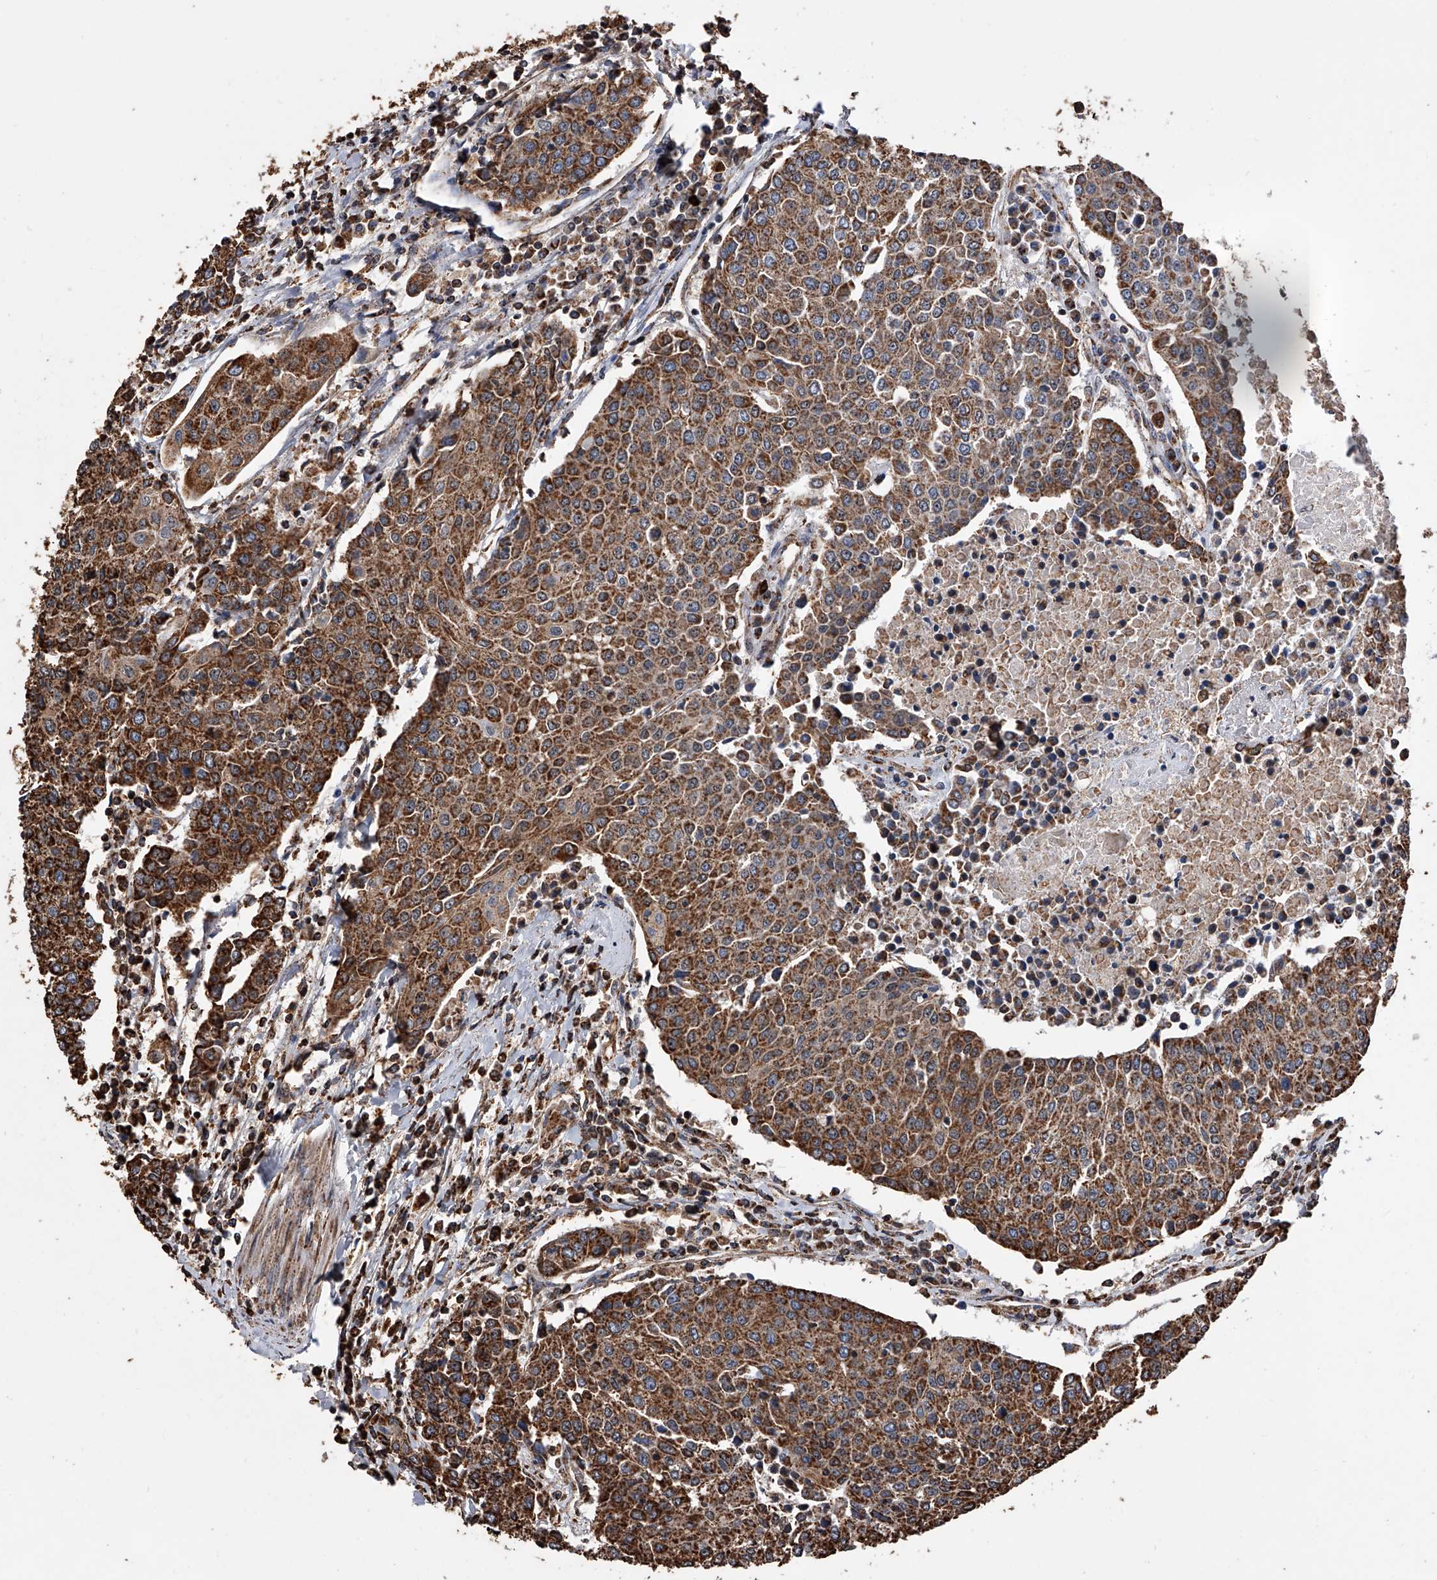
{"staining": {"intensity": "strong", "quantity": ">75%", "location": "cytoplasmic/membranous"}, "tissue": "urothelial cancer", "cell_type": "Tumor cells", "image_type": "cancer", "snomed": [{"axis": "morphology", "description": "Urothelial carcinoma, High grade"}, {"axis": "topography", "description": "Urinary bladder"}], "caption": "Tumor cells display high levels of strong cytoplasmic/membranous positivity in approximately >75% of cells in urothelial cancer.", "gene": "SMPDL3A", "patient": {"sex": "female", "age": 85}}